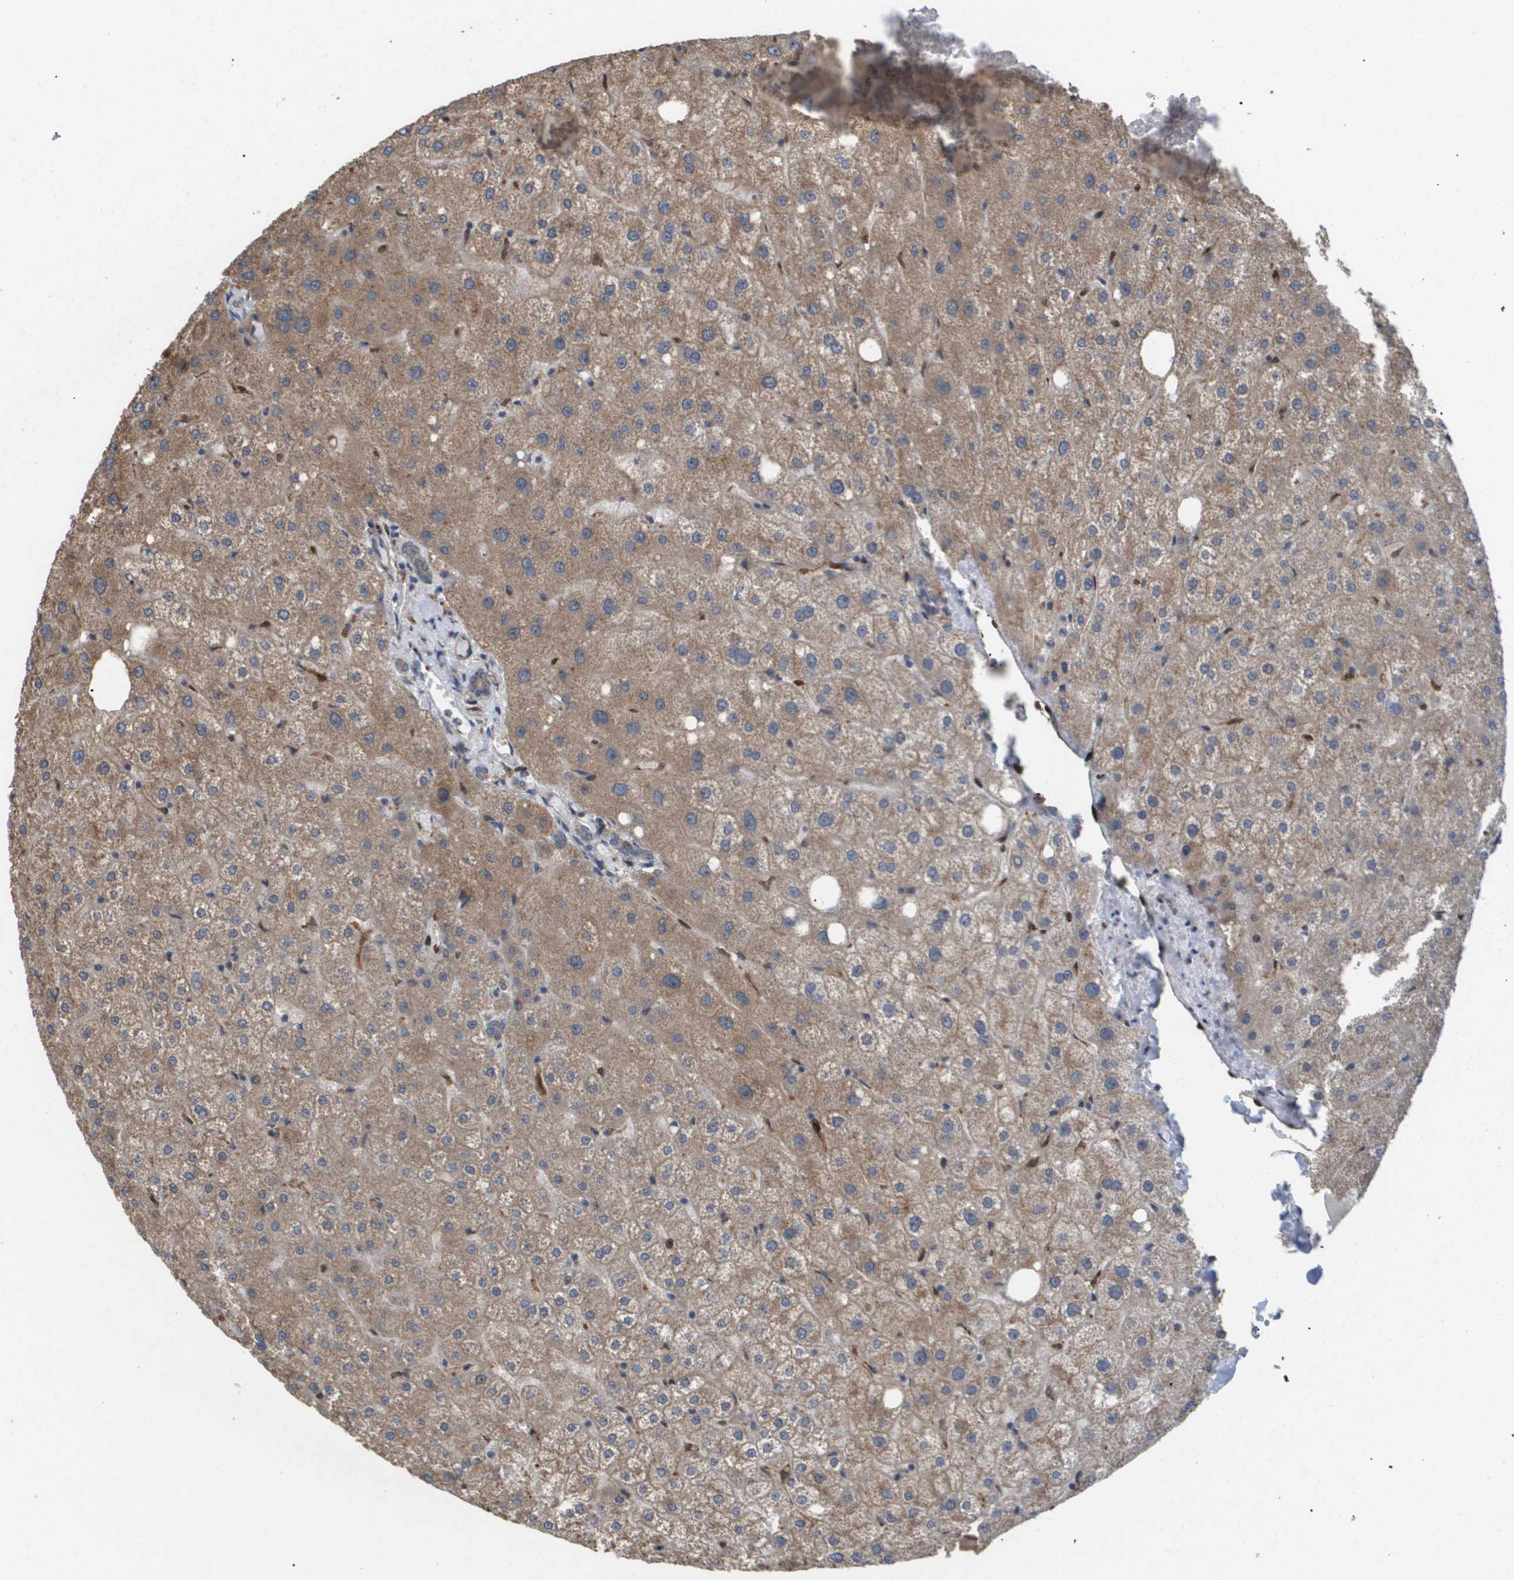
{"staining": {"intensity": "weak", "quantity": ">75%", "location": "cytoplasmic/membranous"}, "tissue": "liver", "cell_type": "Cholangiocytes", "image_type": "normal", "snomed": [{"axis": "morphology", "description": "Normal tissue, NOS"}, {"axis": "topography", "description": "Liver"}], "caption": "Protein expression analysis of unremarkable liver reveals weak cytoplasmic/membranous expression in about >75% of cholangiocytes.", "gene": "PDGFB", "patient": {"sex": "male", "age": 73}}